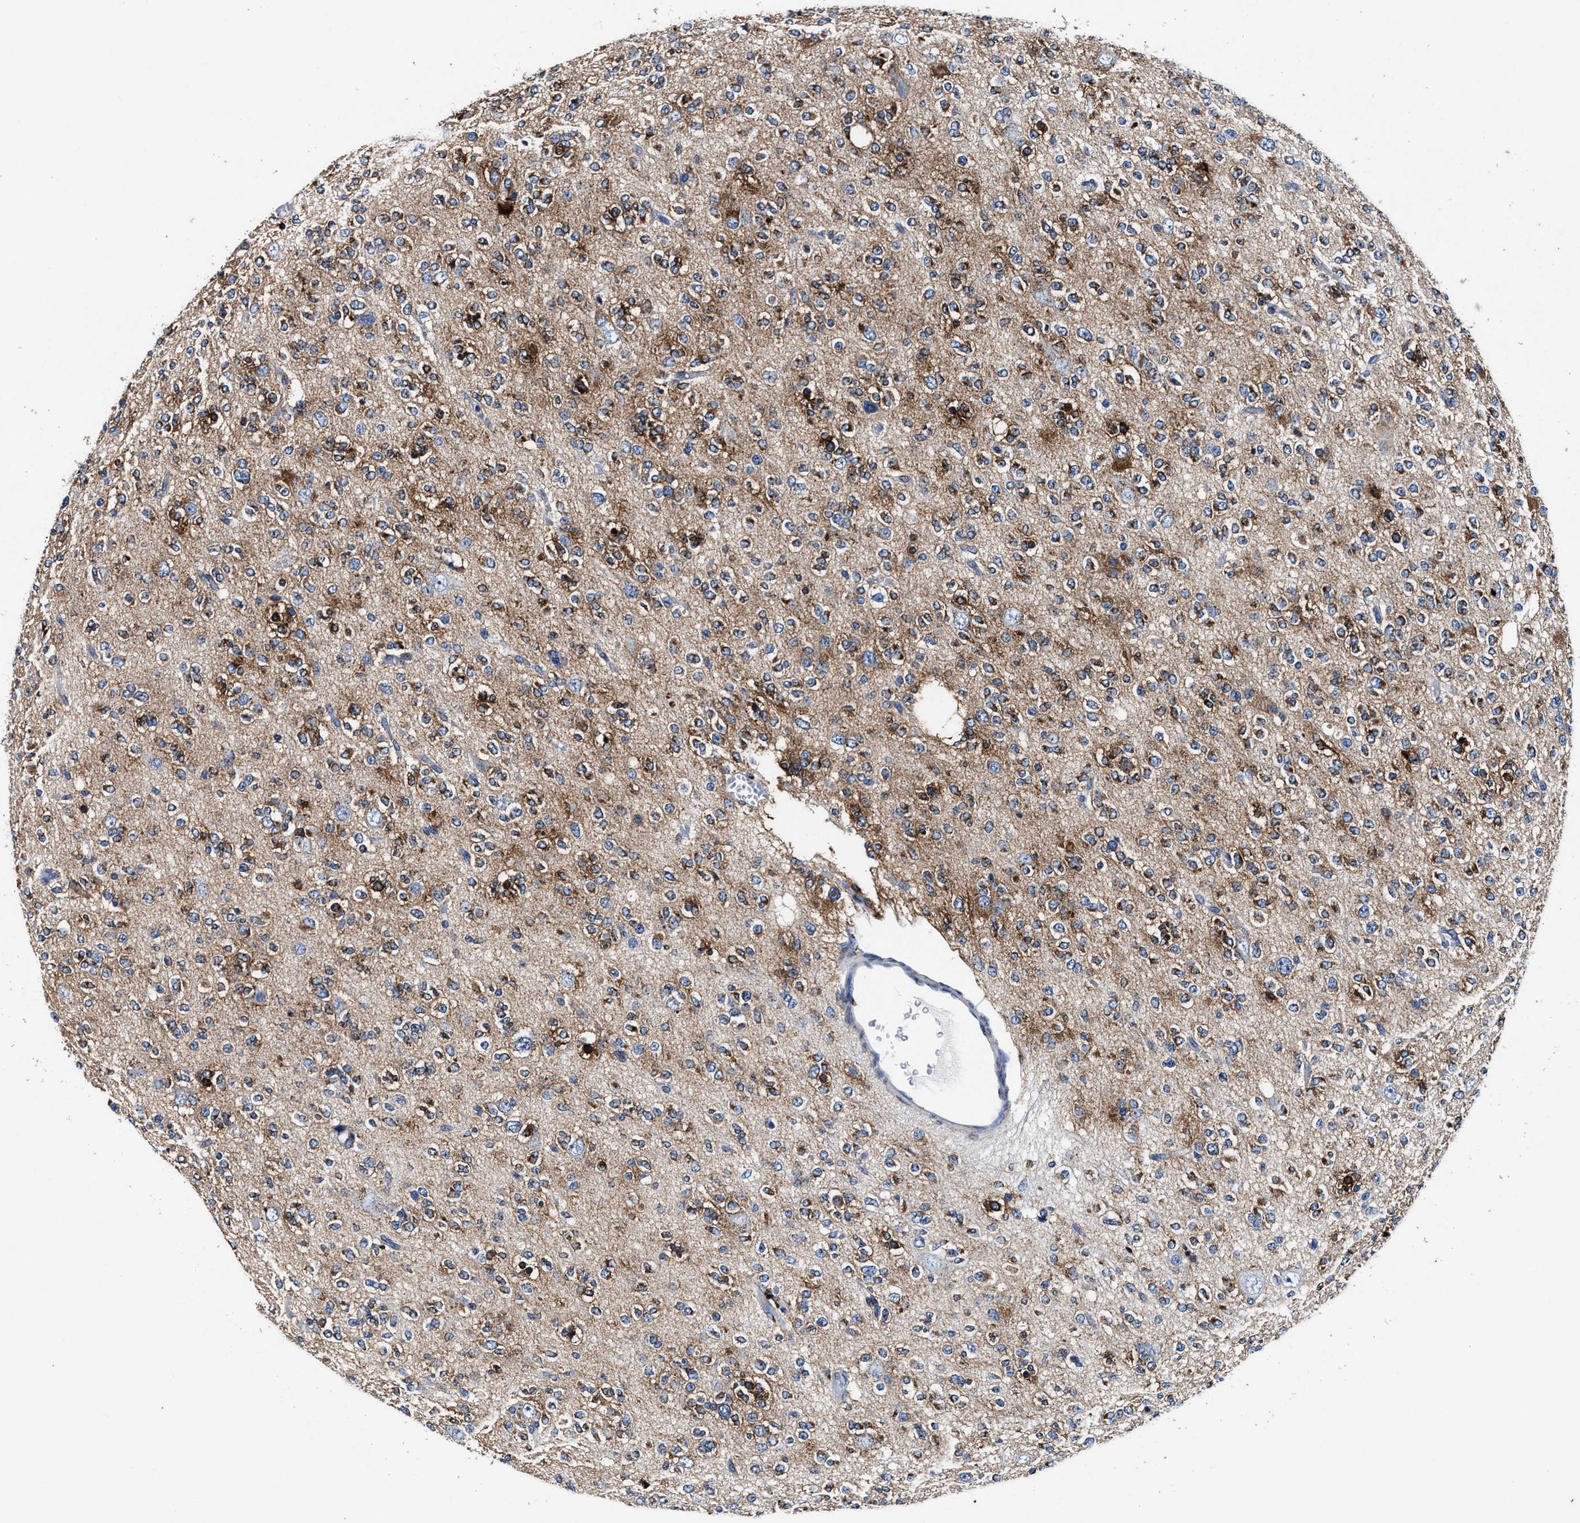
{"staining": {"intensity": "moderate", "quantity": "25%-75%", "location": "cytoplasmic/membranous"}, "tissue": "glioma", "cell_type": "Tumor cells", "image_type": "cancer", "snomed": [{"axis": "morphology", "description": "Glioma, malignant, Low grade"}, {"axis": "topography", "description": "Brain"}], "caption": "A medium amount of moderate cytoplasmic/membranous positivity is seen in about 25%-75% of tumor cells in glioma tissue.", "gene": "SLC8A1", "patient": {"sex": "male", "age": 38}}